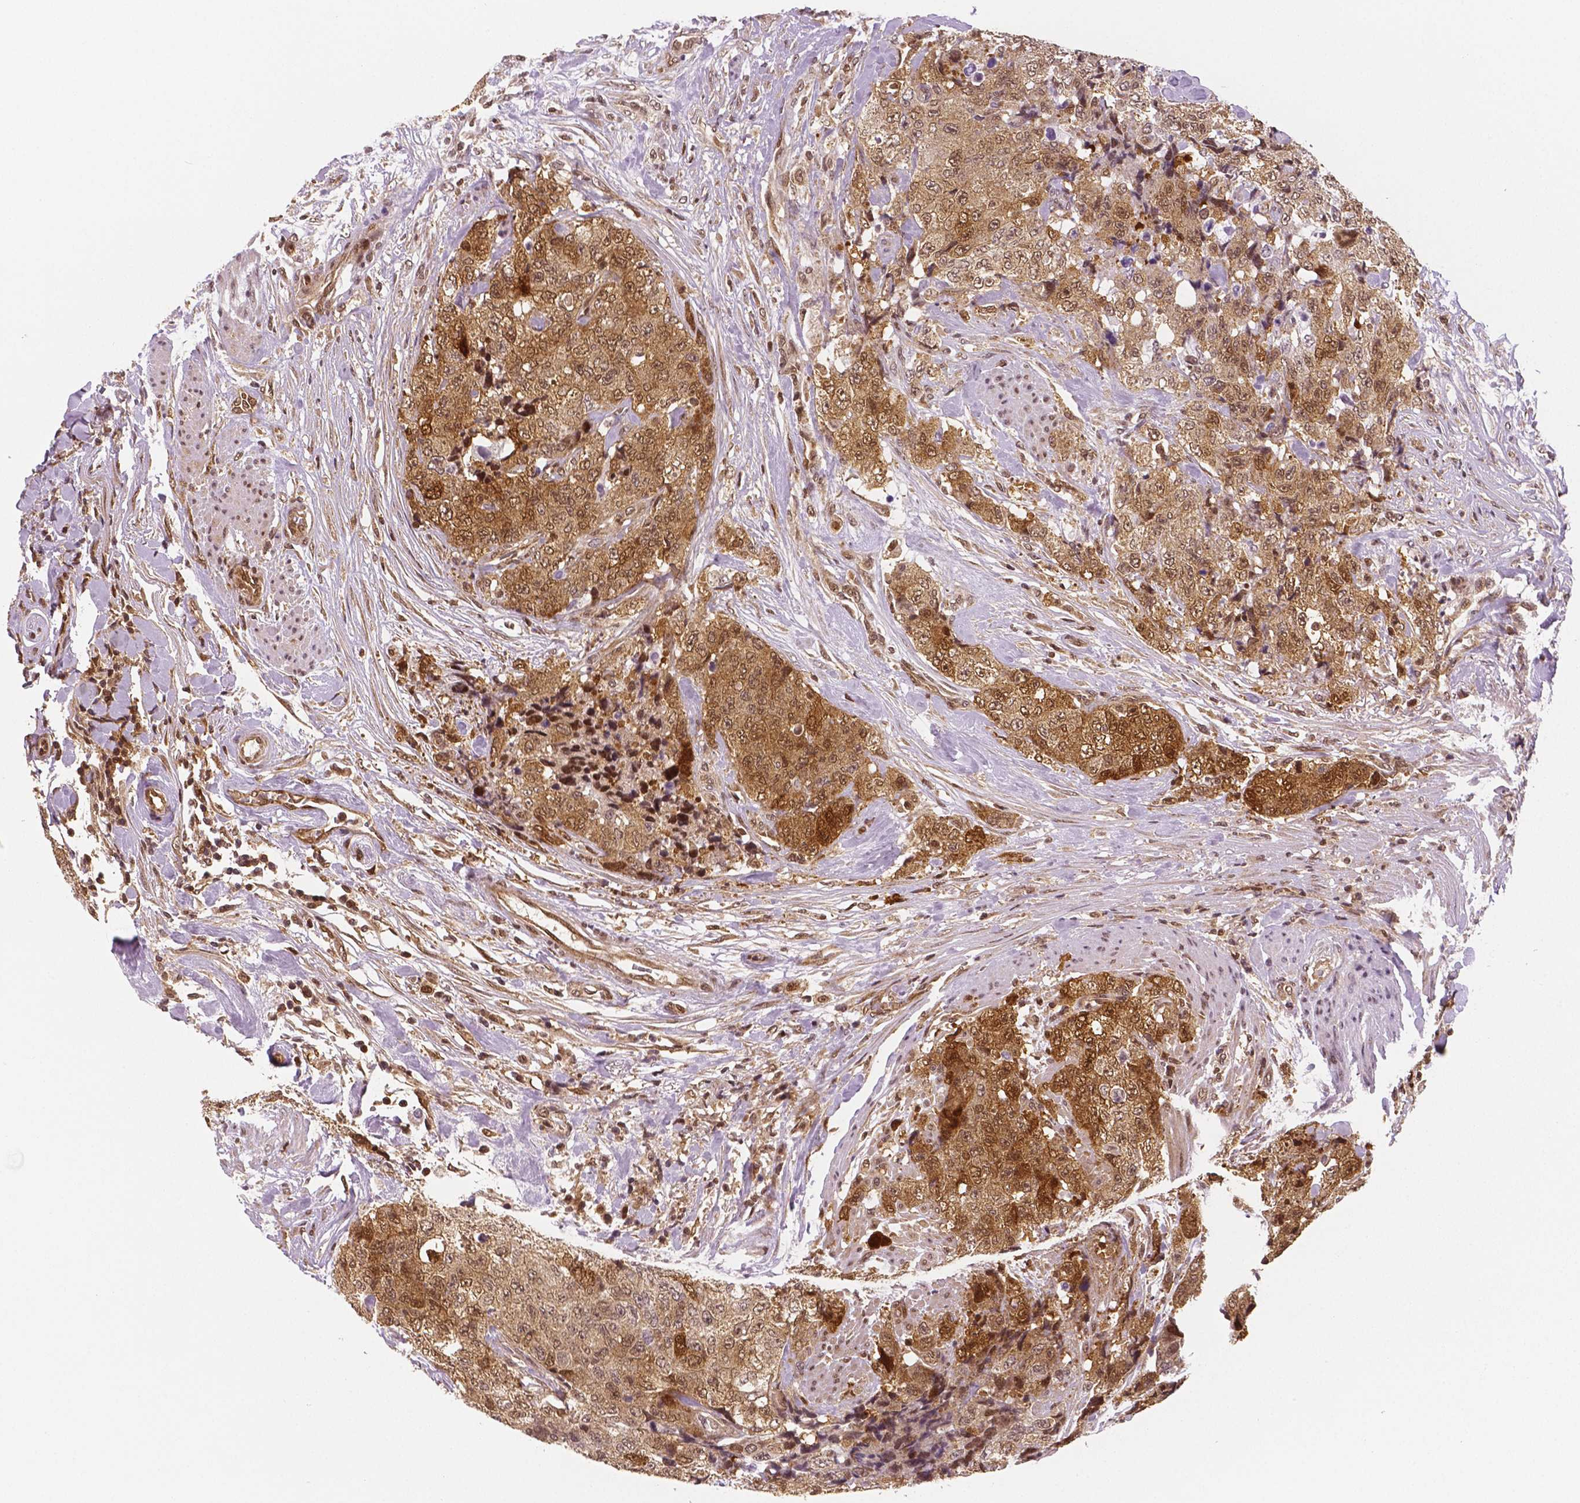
{"staining": {"intensity": "moderate", "quantity": ">75%", "location": "cytoplasmic/membranous,nuclear"}, "tissue": "urothelial cancer", "cell_type": "Tumor cells", "image_type": "cancer", "snomed": [{"axis": "morphology", "description": "Urothelial carcinoma, High grade"}, {"axis": "topography", "description": "Urinary bladder"}], "caption": "About >75% of tumor cells in human urothelial cancer reveal moderate cytoplasmic/membranous and nuclear protein expression as visualized by brown immunohistochemical staining.", "gene": "STAT3", "patient": {"sex": "female", "age": 78}}